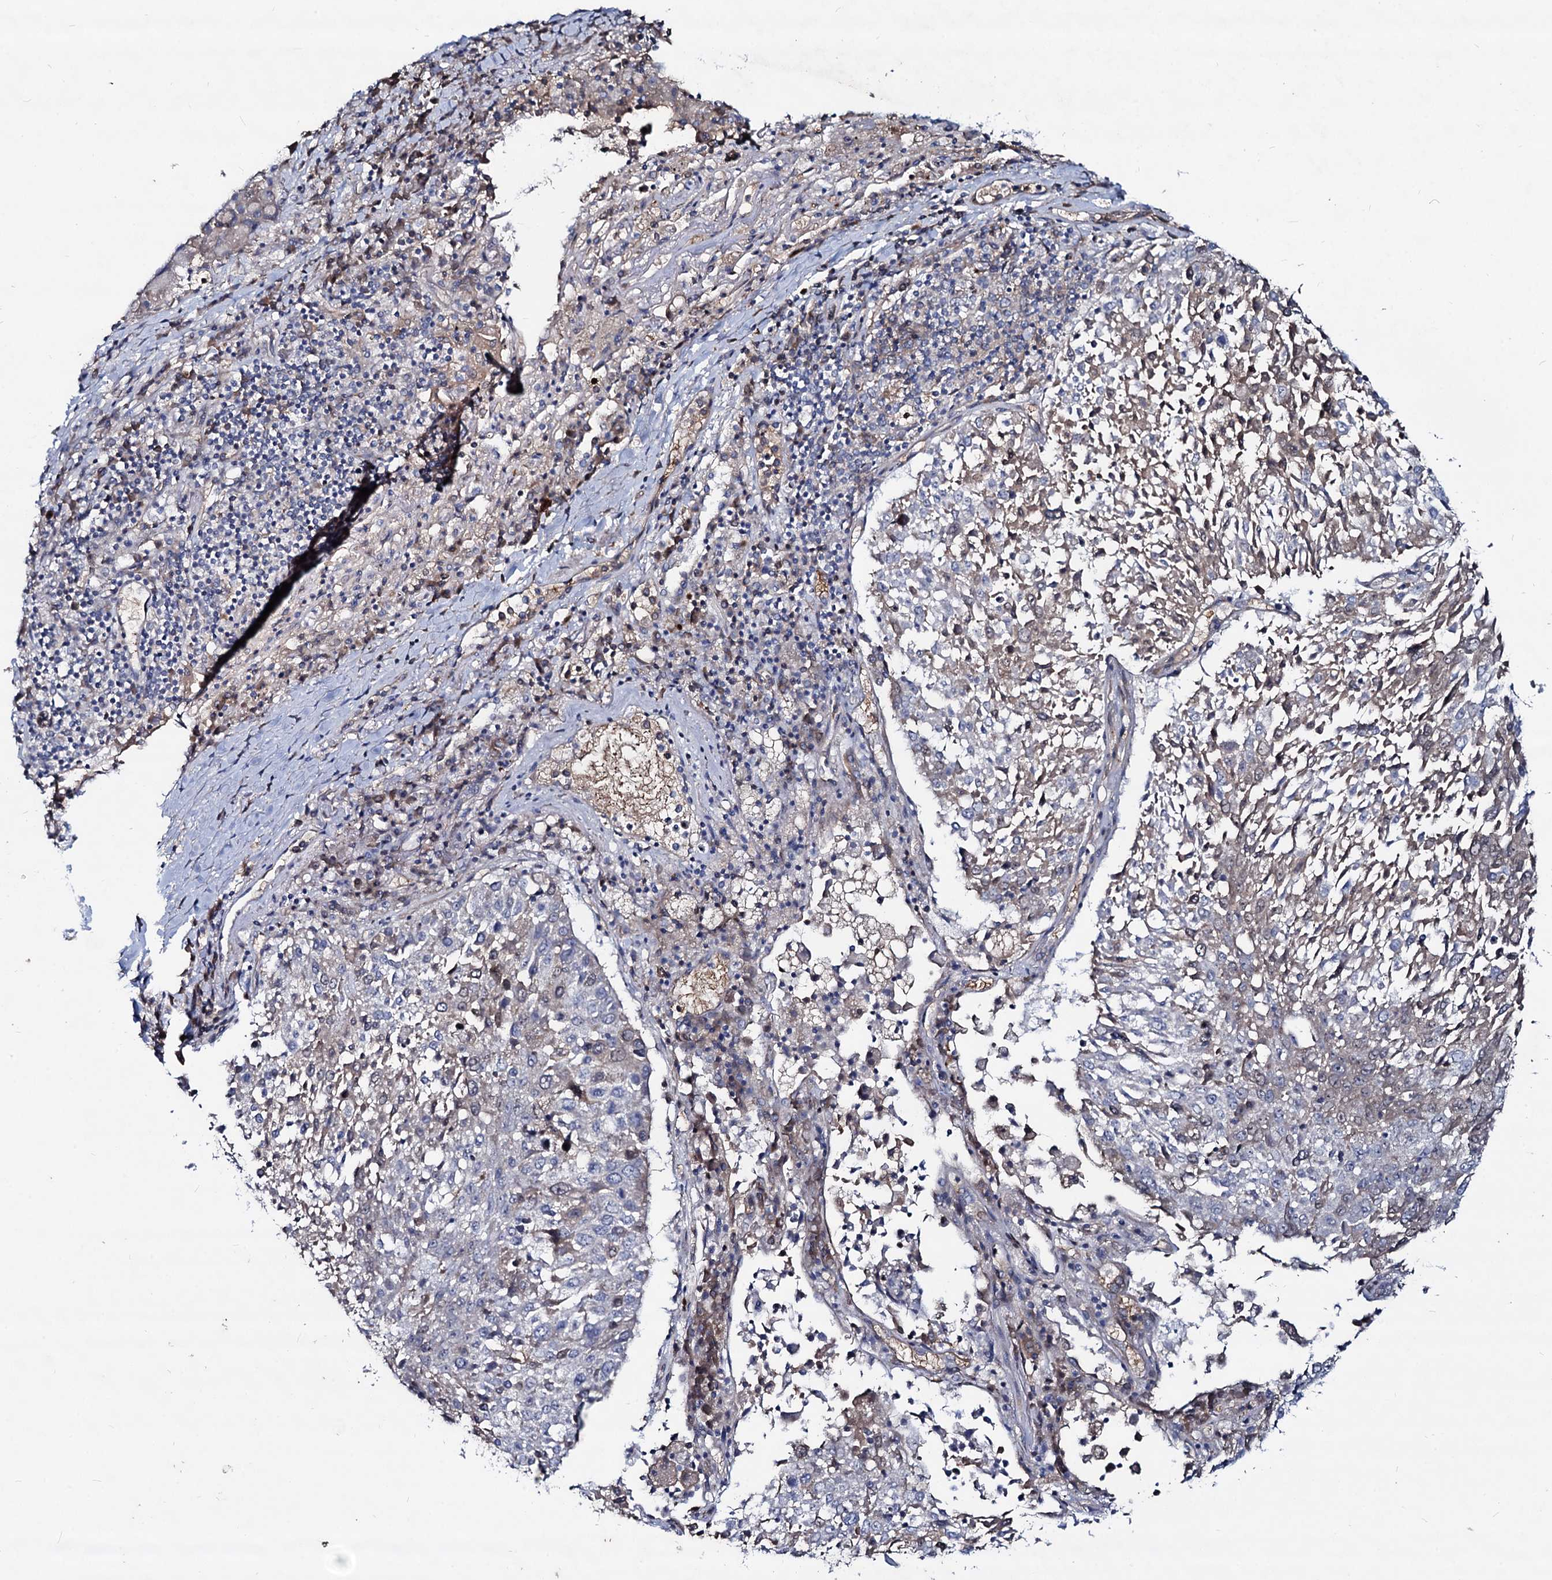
{"staining": {"intensity": "weak", "quantity": "<25%", "location": "cytoplasmic/membranous"}, "tissue": "lung cancer", "cell_type": "Tumor cells", "image_type": "cancer", "snomed": [{"axis": "morphology", "description": "Squamous cell carcinoma, NOS"}, {"axis": "topography", "description": "Lung"}], "caption": "Tumor cells are negative for protein expression in human lung cancer (squamous cell carcinoma).", "gene": "RNF6", "patient": {"sex": "male", "age": 65}}